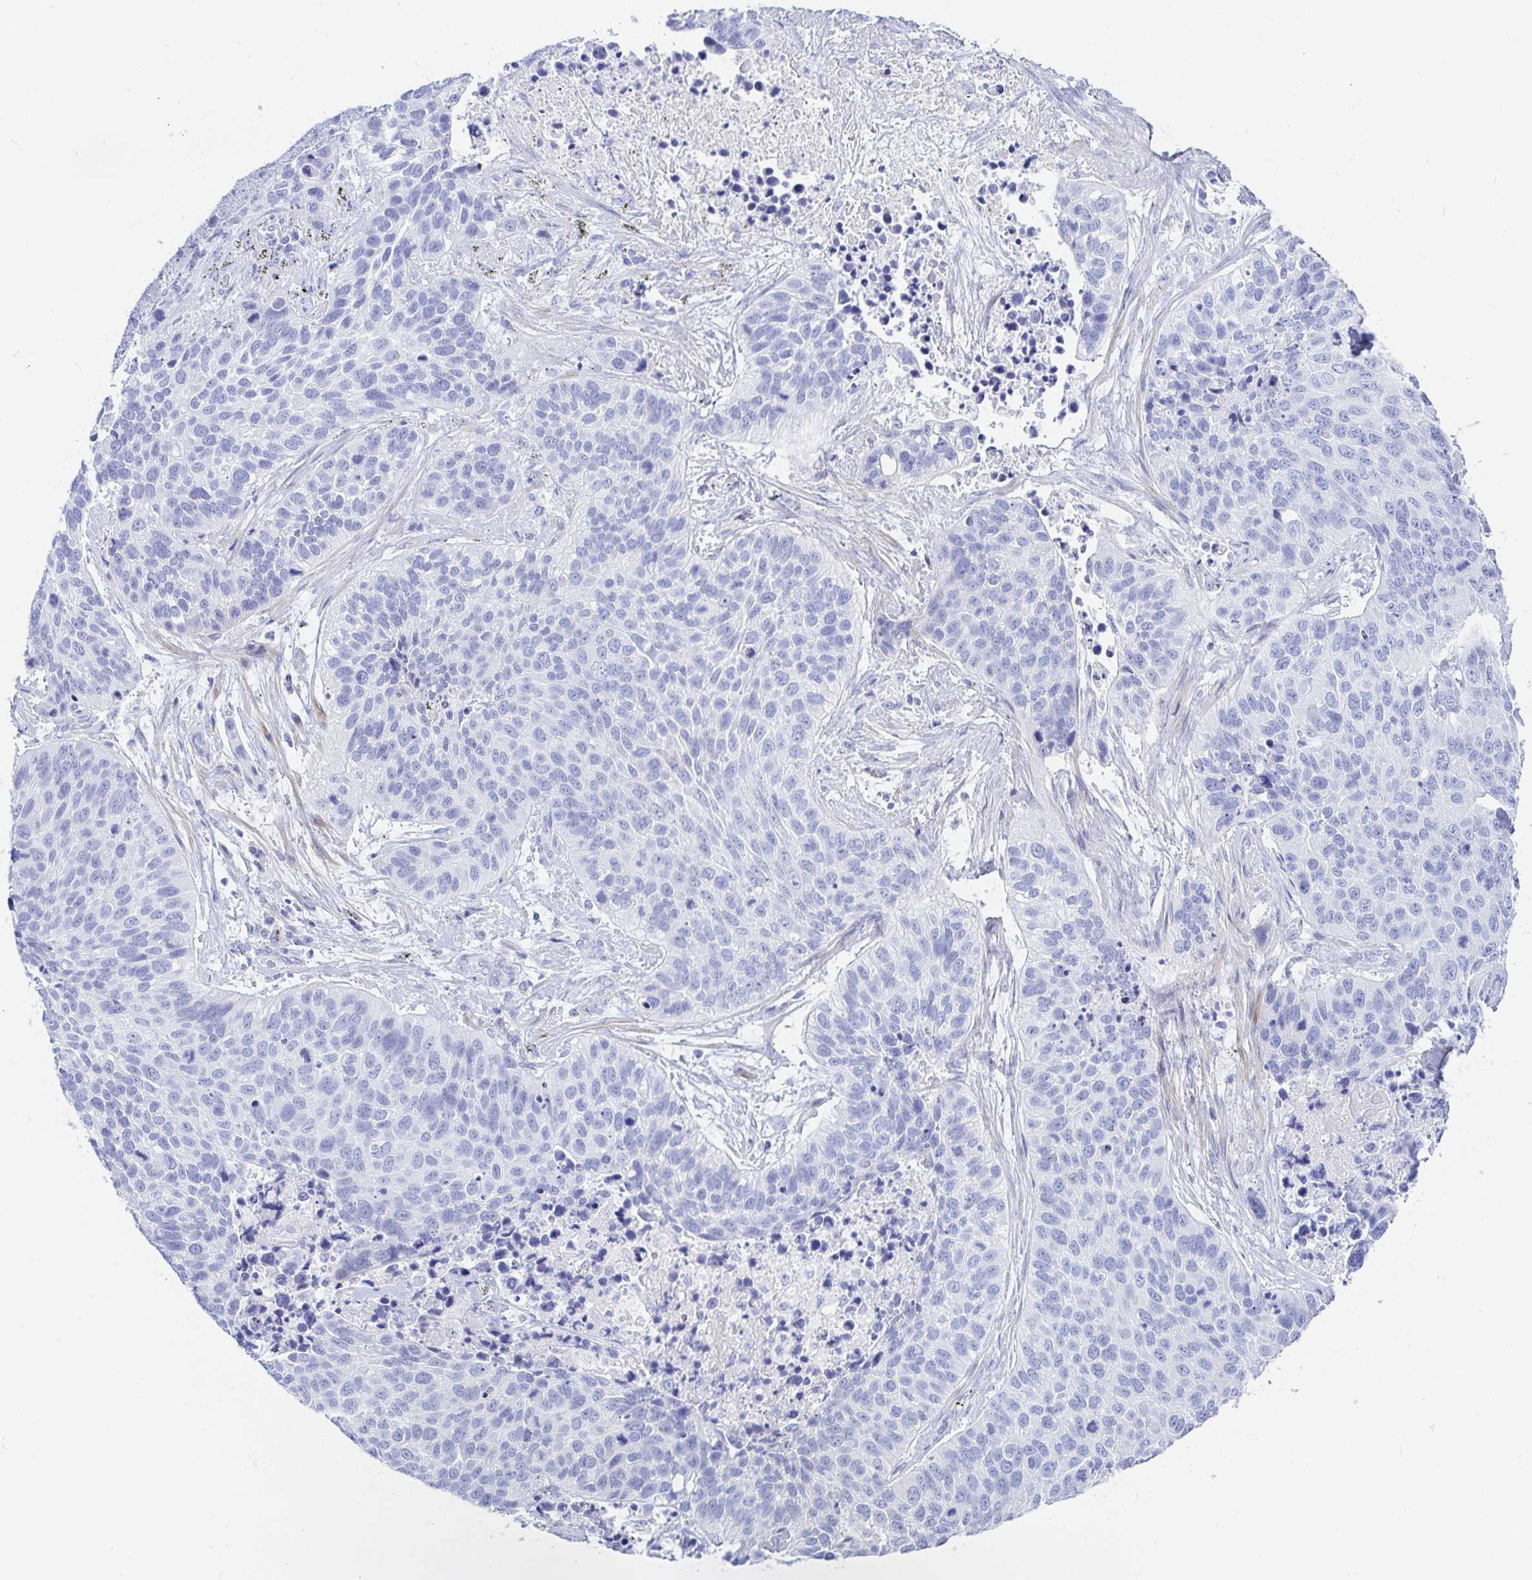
{"staining": {"intensity": "negative", "quantity": "none", "location": "none"}, "tissue": "lung cancer", "cell_type": "Tumor cells", "image_type": "cancer", "snomed": [{"axis": "morphology", "description": "Squamous cell carcinoma, NOS"}, {"axis": "topography", "description": "Lung"}], "caption": "Lung cancer was stained to show a protein in brown. There is no significant expression in tumor cells.", "gene": "KCNH6", "patient": {"sex": "male", "age": 62}}